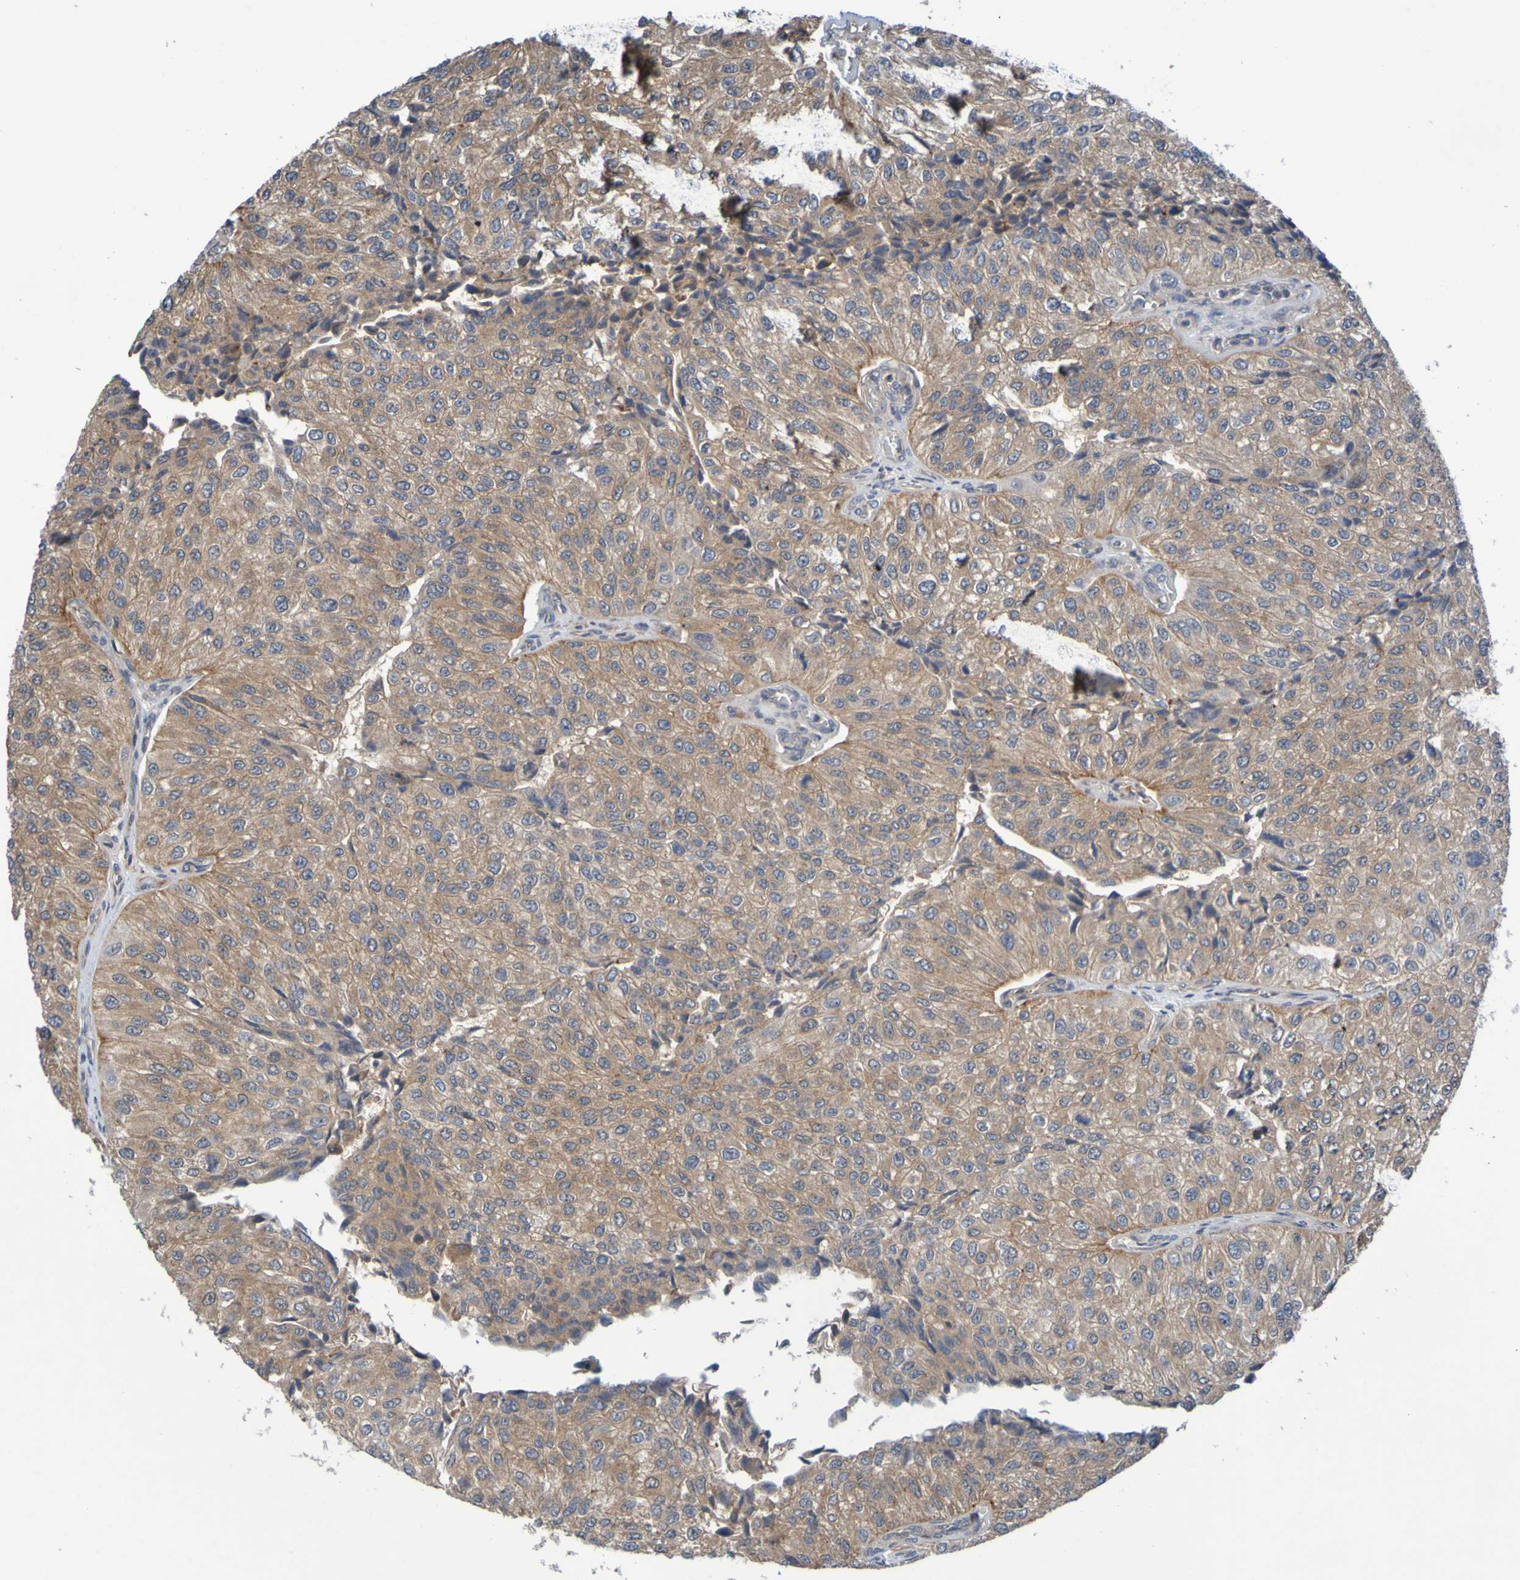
{"staining": {"intensity": "weak", "quantity": ">75%", "location": "cytoplasmic/membranous"}, "tissue": "urothelial cancer", "cell_type": "Tumor cells", "image_type": "cancer", "snomed": [{"axis": "morphology", "description": "Urothelial carcinoma, High grade"}, {"axis": "topography", "description": "Kidney"}, {"axis": "topography", "description": "Urinary bladder"}], "caption": "This image reveals IHC staining of urothelial cancer, with low weak cytoplasmic/membranous staining in about >75% of tumor cells.", "gene": "SDK1", "patient": {"sex": "male", "age": 77}}